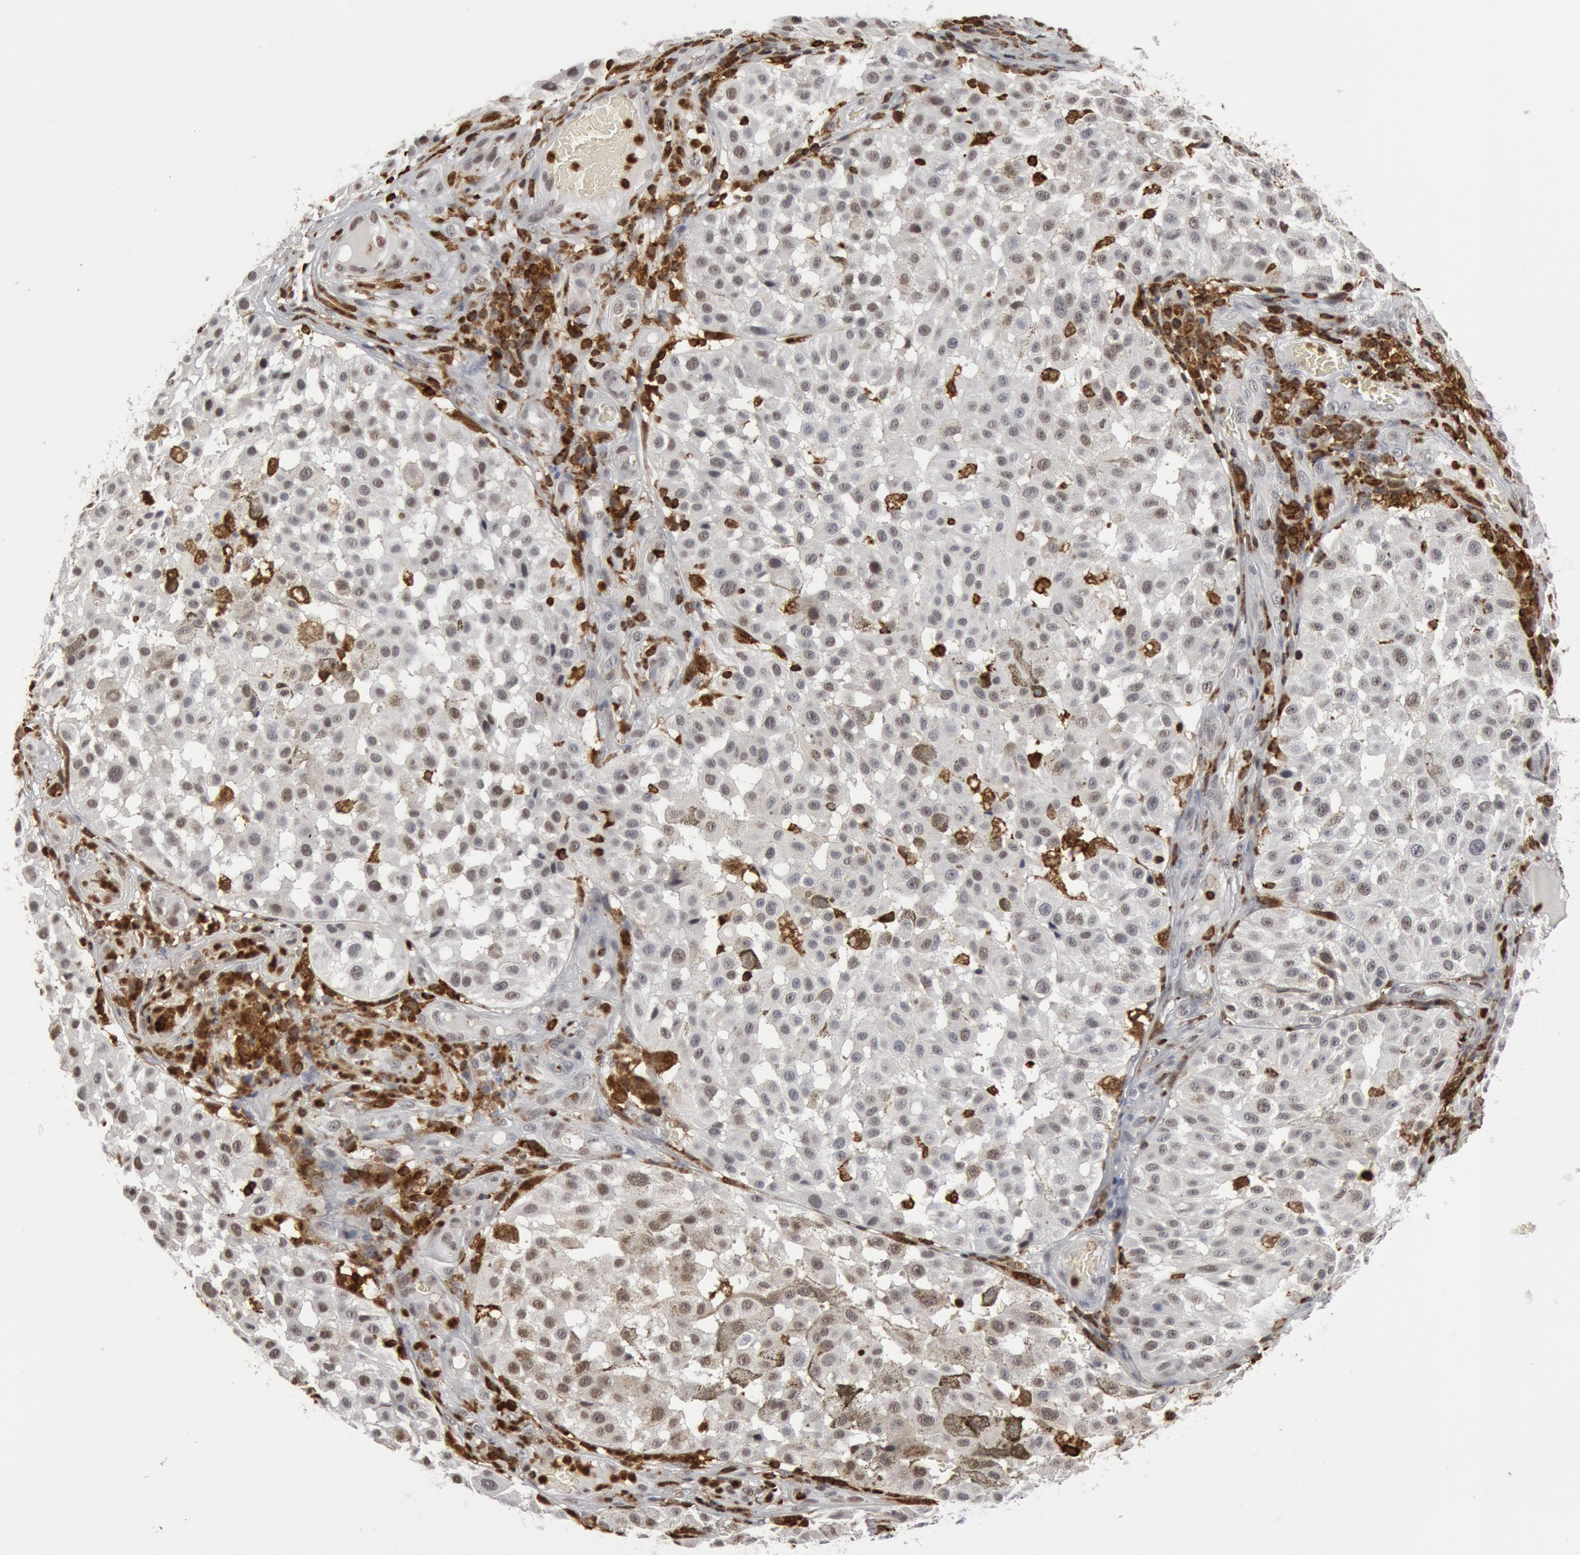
{"staining": {"intensity": "weak", "quantity": "25%-75%", "location": "nuclear"}, "tissue": "melanoma", "cell_type": "Tumor cells", "image_type": "cancer", "snomed": [{"axis": "morphology", "description": "Malignant melanoma, NOS"}, {"axis": "topography", "description": "Skin"}], "caption": "Tumor cells reveal weak nuclear staining in about 25%-75% of cells in melanoma. (DAB = brown stain, brightfield microscopy at high magnification).", "gene": "PTPN6", "patient": {"sex": "female", "age": 64}}